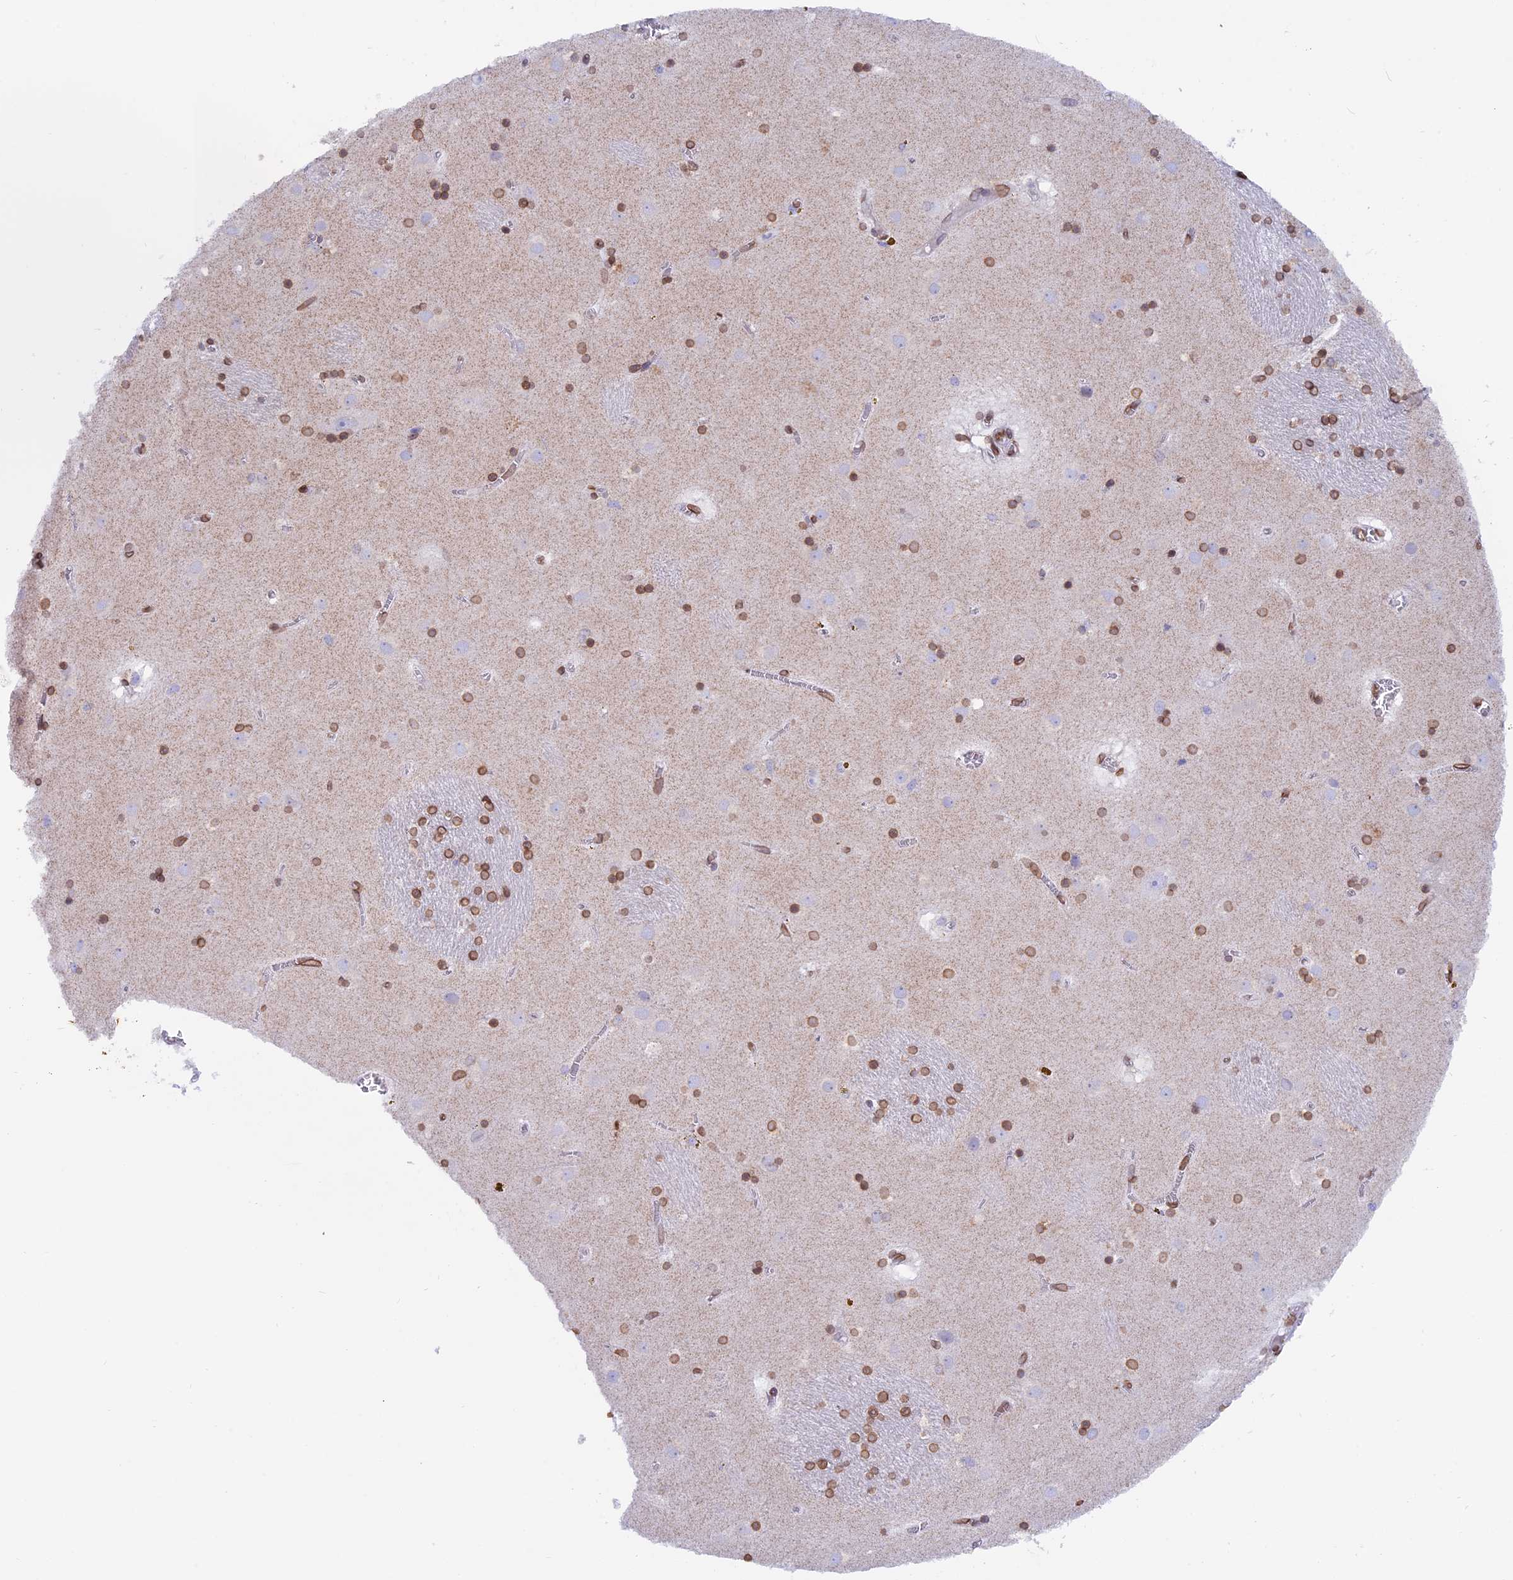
{"staining": {"intensity": "moderate", "quantity": ">75%", "location": "cytoplasmic/membranous,nuclear"}, "tissue": "caudate", "cell_type": "Glial cells", "image_type": "normal", "snomed": [{"axis": "morphology", "description": "Normal tissue, NOS"}, {"axis": "topography", "description": "Lateral ventricle wall"}], "caption": "This histopathology image shows benign caudate stained with IHC to label a protein in brown. The cytoplasmic/membranous,nuclear of glial cells show moderate positivity for the protein. Nuclei are counter-stained blue.", "gene": "TMPRSS7", "patient": {"sex": "male", "age": 70}}